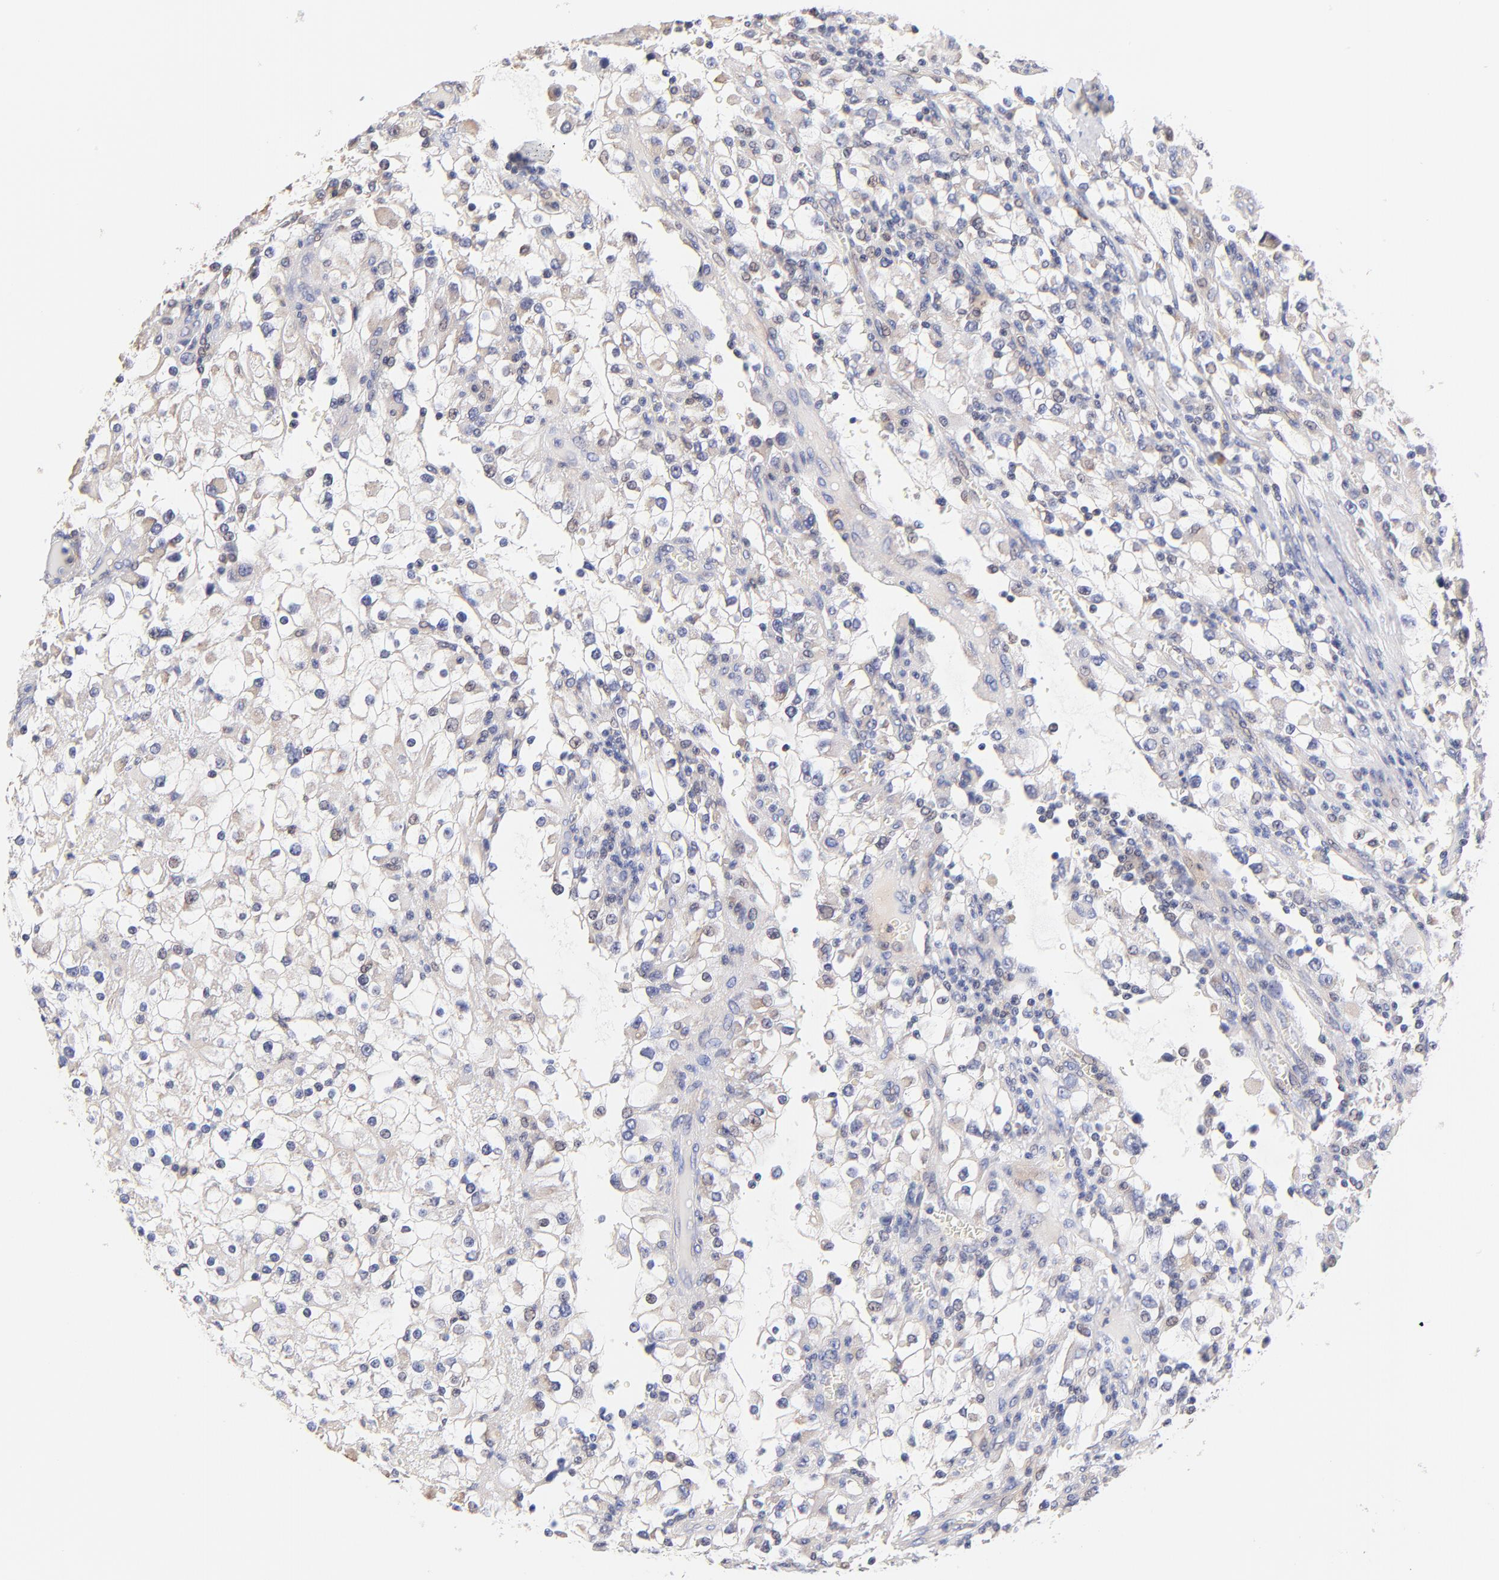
{"staining": {"intensity": "negative", "quantity": "none", "location": "none"}, "tissue": "renal cancer", "cell_type": "Tumor cells", "image_type": "cancer", "snomed": [{"axis": "morphology", "description": "Adenocarcinoma, NOS"}, {"axis": "topography", "description": "Kidney"}], "caption": "An IHC histopathology image of renal adenocarcinoma is shown. There is no staining in tumor cells of renal adenocarcinoma. The staining is performed using DAB brown chromogen with nuclei counter-stained in using hematoxylin.", "gene": "PTK7", "patient": {"sex": "female", "age": 52}}